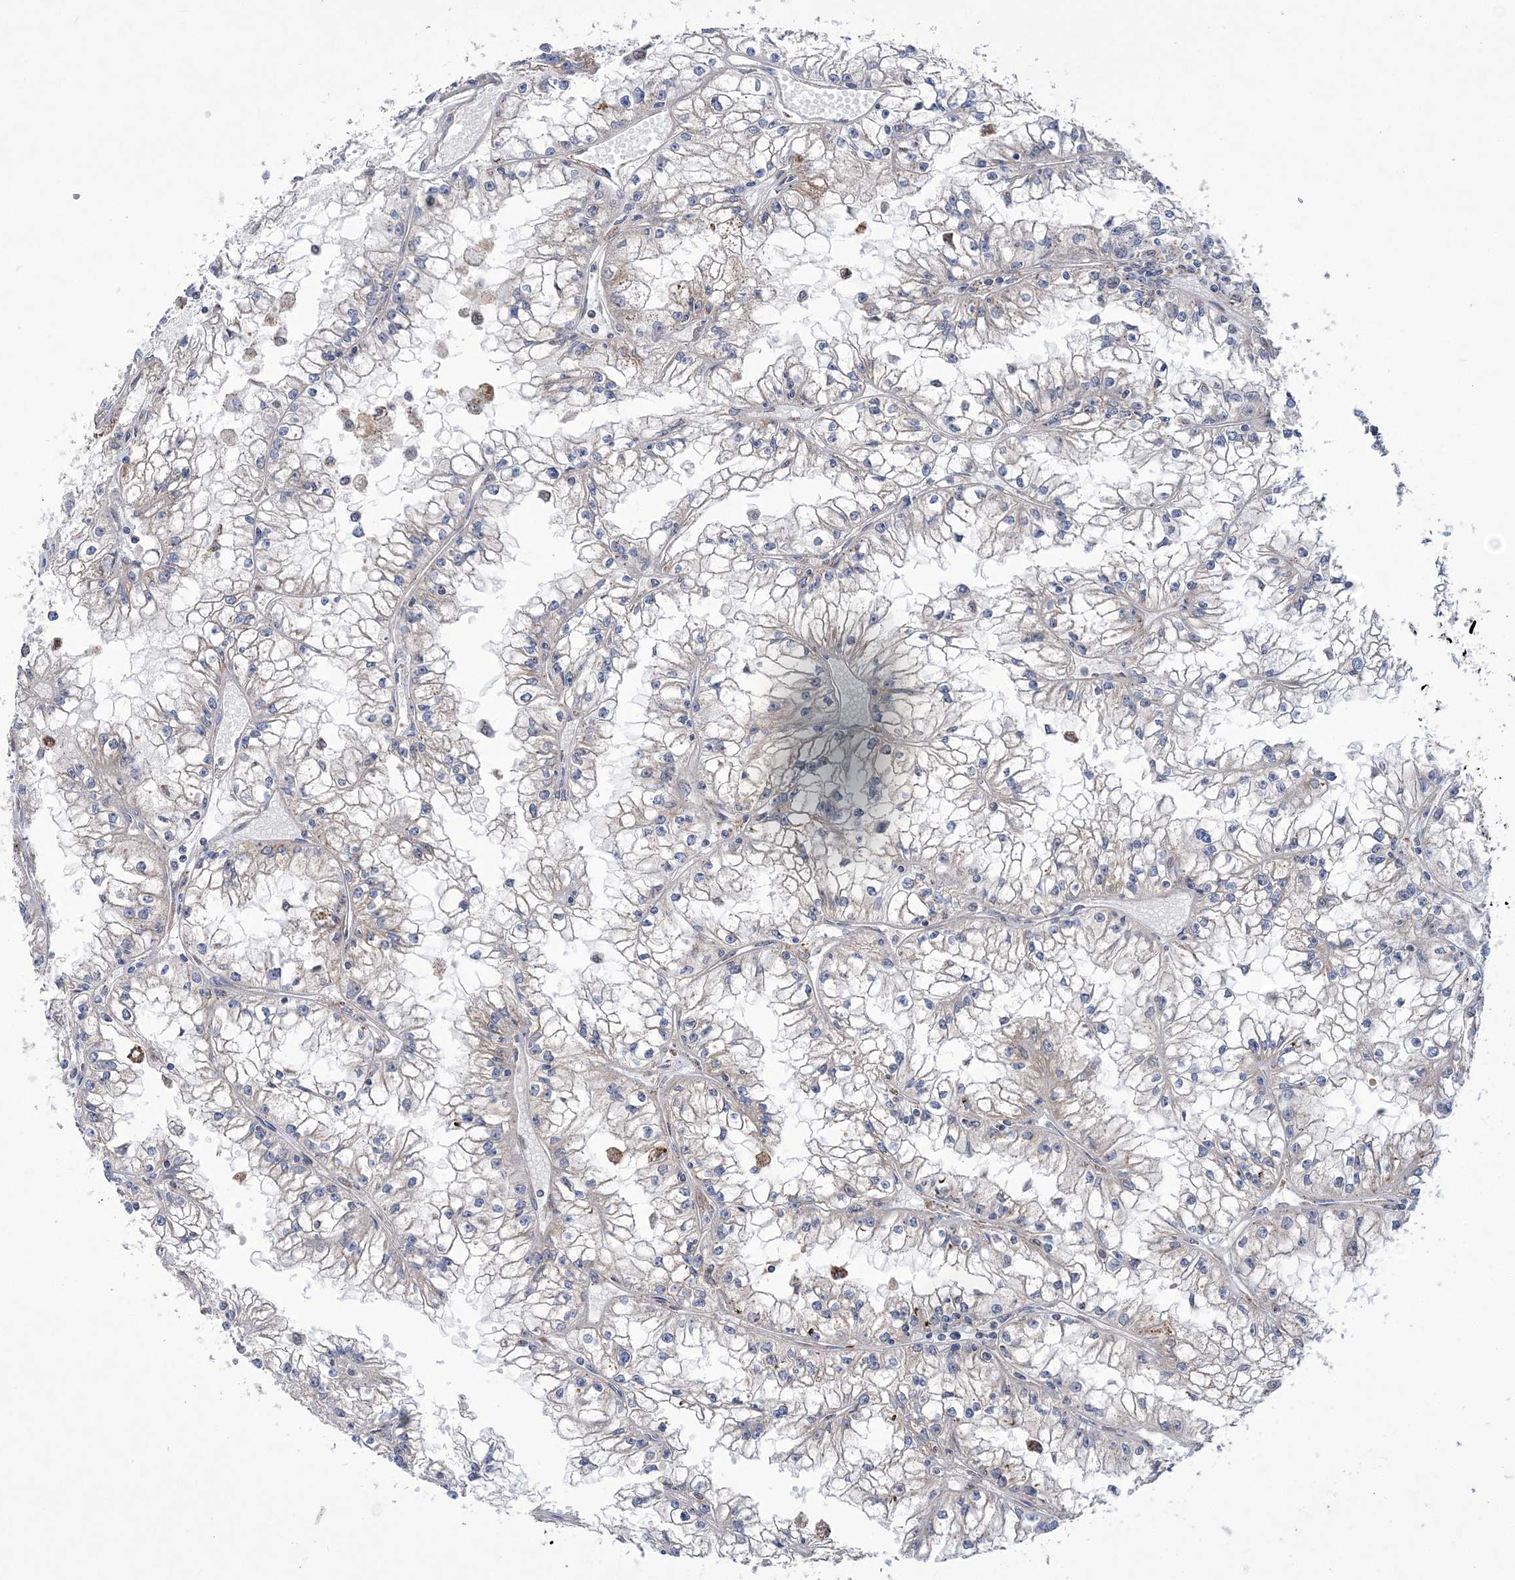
{"staining": {"intensity": "negative", "quantity": "none", "location": "none"}, "tissue": "renal cancer", "cell_type": "Tumor cells", "image_type": "cancer", "snomed": [{"axis": "morphology", "description": "Adenocarcinoma, NOS"}, {"axis": "topography", "description": "Kidney"}], "caption": "High magnification brightfield microscopy of adenocarcinoma (renal) stained with DAB (brown) and counterstained with hematoxylin (blue): tumor cells show no significant staining. (DAB IHC with hematoxylin counter stain).", "gene": "COPB2", "patient": {"sex": "male", "age": 56}}